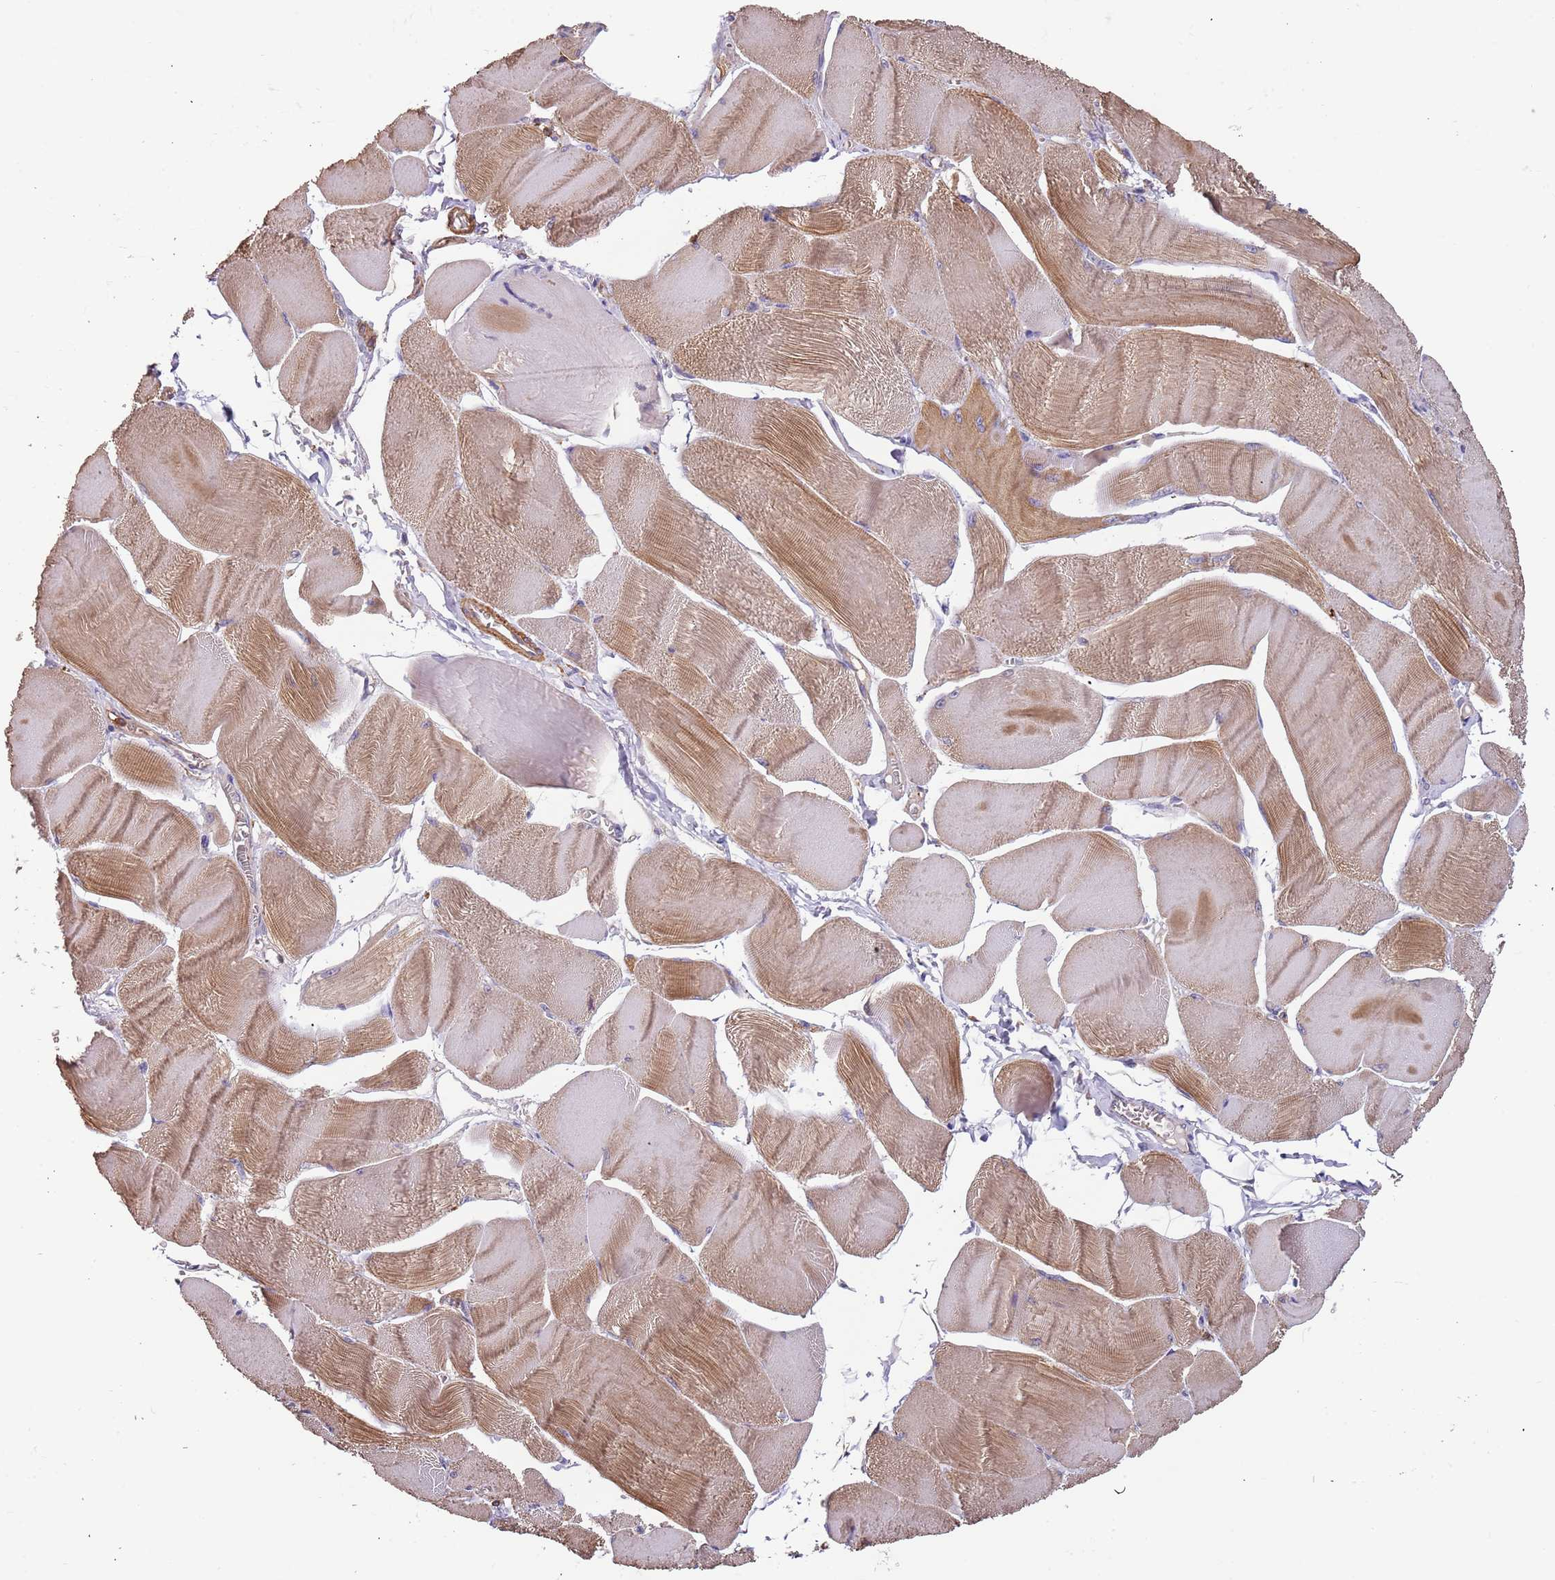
{"staining": {"intensity": "moderate", "quantity": ">75%", "location": "cytoplasmic/membranous"}, "tissue": "skeletal muscle", "cell_type": "Myocytes", "image_type": "normal", "snomed": [{"axis": "morphology", "description": "Normal tissue, NOS"}, {"axis": "morphology", "description": "Basal cell carcinoma"}, {"axis": "topography", "description": "Skeletal muscle"}], "caption": "Protein analysis of unremarkable skeletal muscle displays moderate cytoplasmic/membranous staining in approximately >75% of myocytes. The protein is shown in brown color, while the nuclei are stained blue.", "gene": "SYT4", "patient": {"sex": "female", "age": 64}}